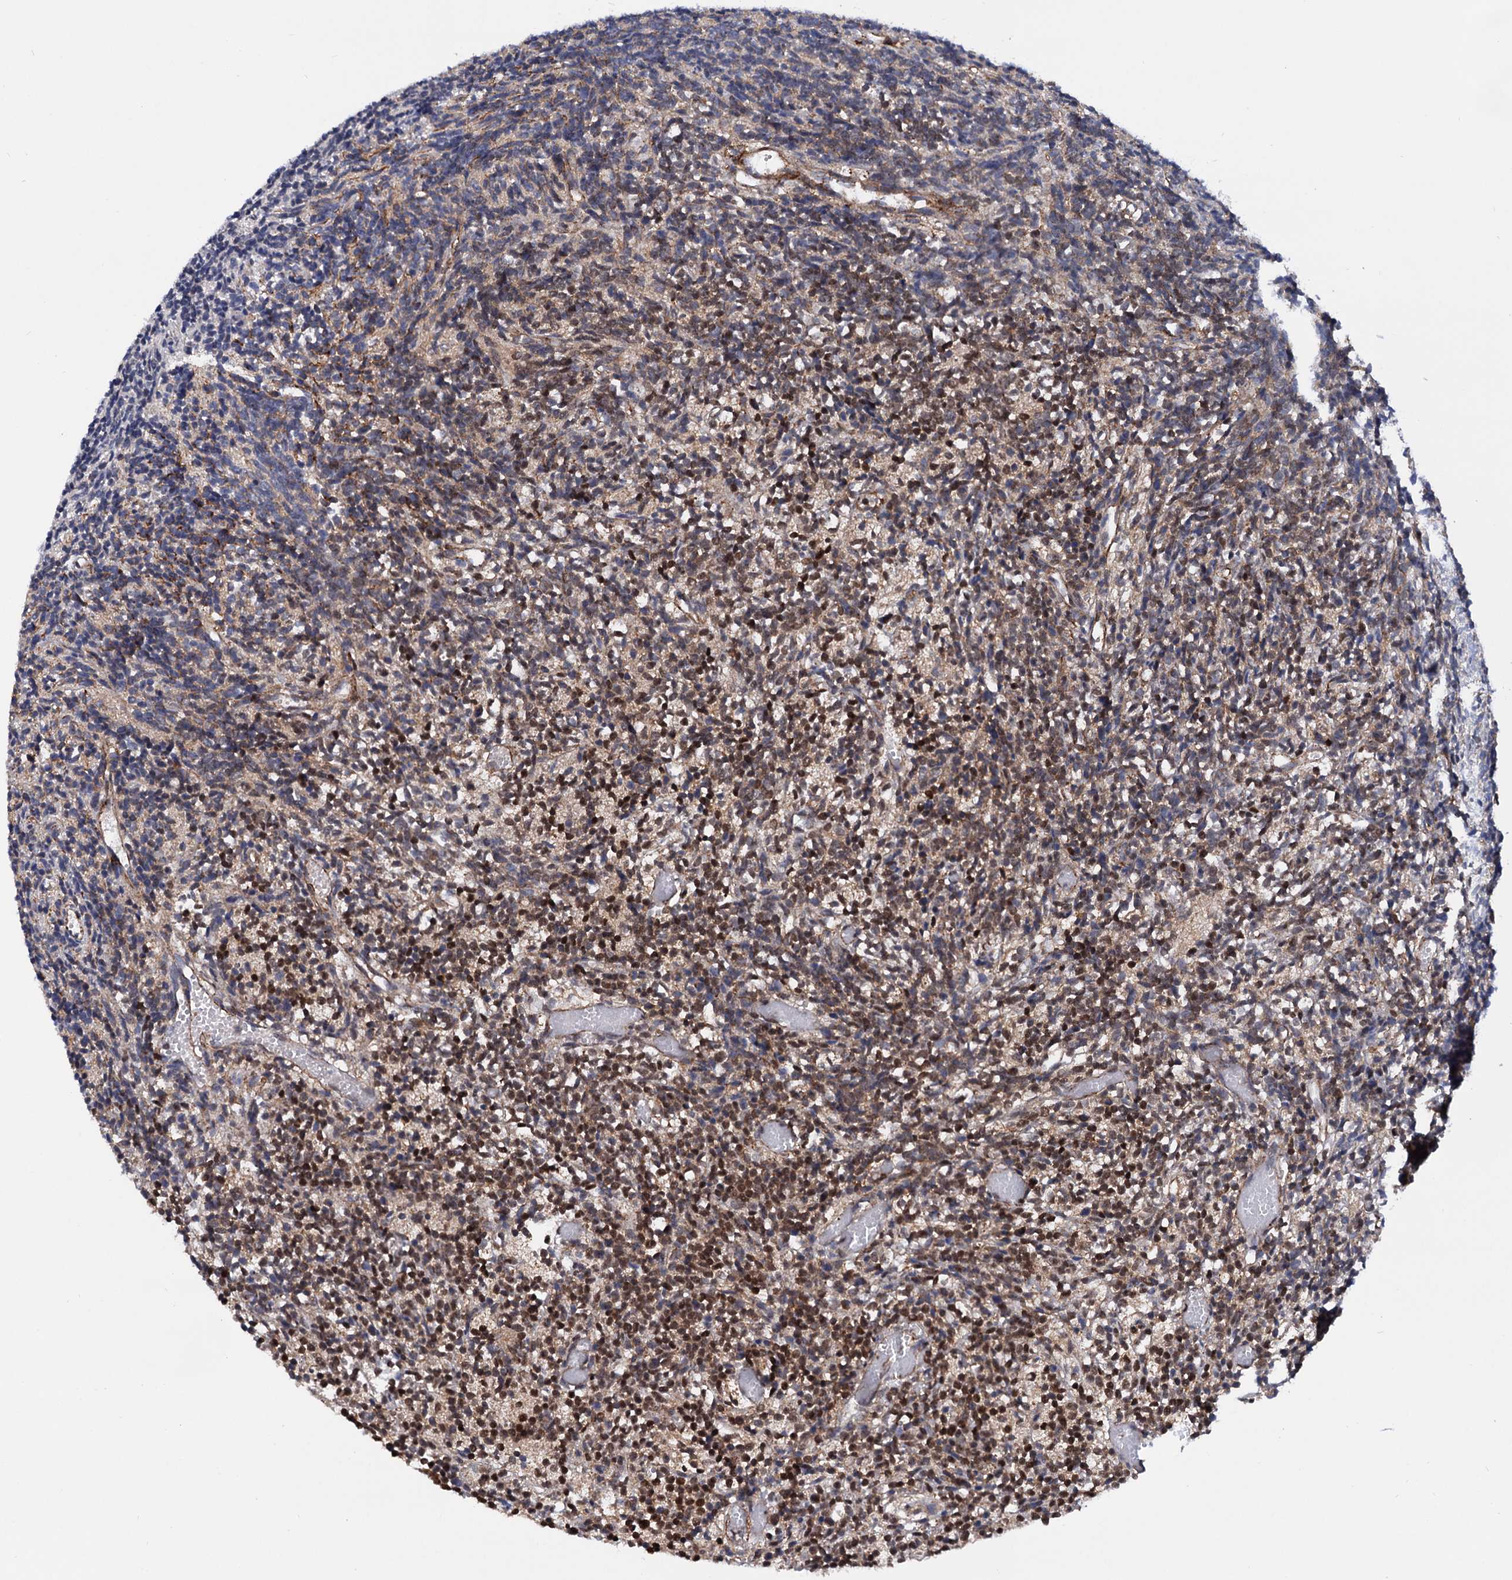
{"staining": {"intensity": "strong", "quantity": "25%-75%", "location": "nuclear"}, "tissue": "glioma", "cell_type": "Tumor cells", "image_type": "cancer", "snomed": [{"axis": "morphology", "description": "Glioma, malignant, Low grade"}, {"axis": "topography", "description": "Brain"}], "caption": "Immunohistochemistry (IHC) of human glioma exhibits high levels of strong nuclear positivity in about 25%-75% of tumor cells.", "gene": "TBC1D12", "patient": {"sex": "female", "age": 1}}